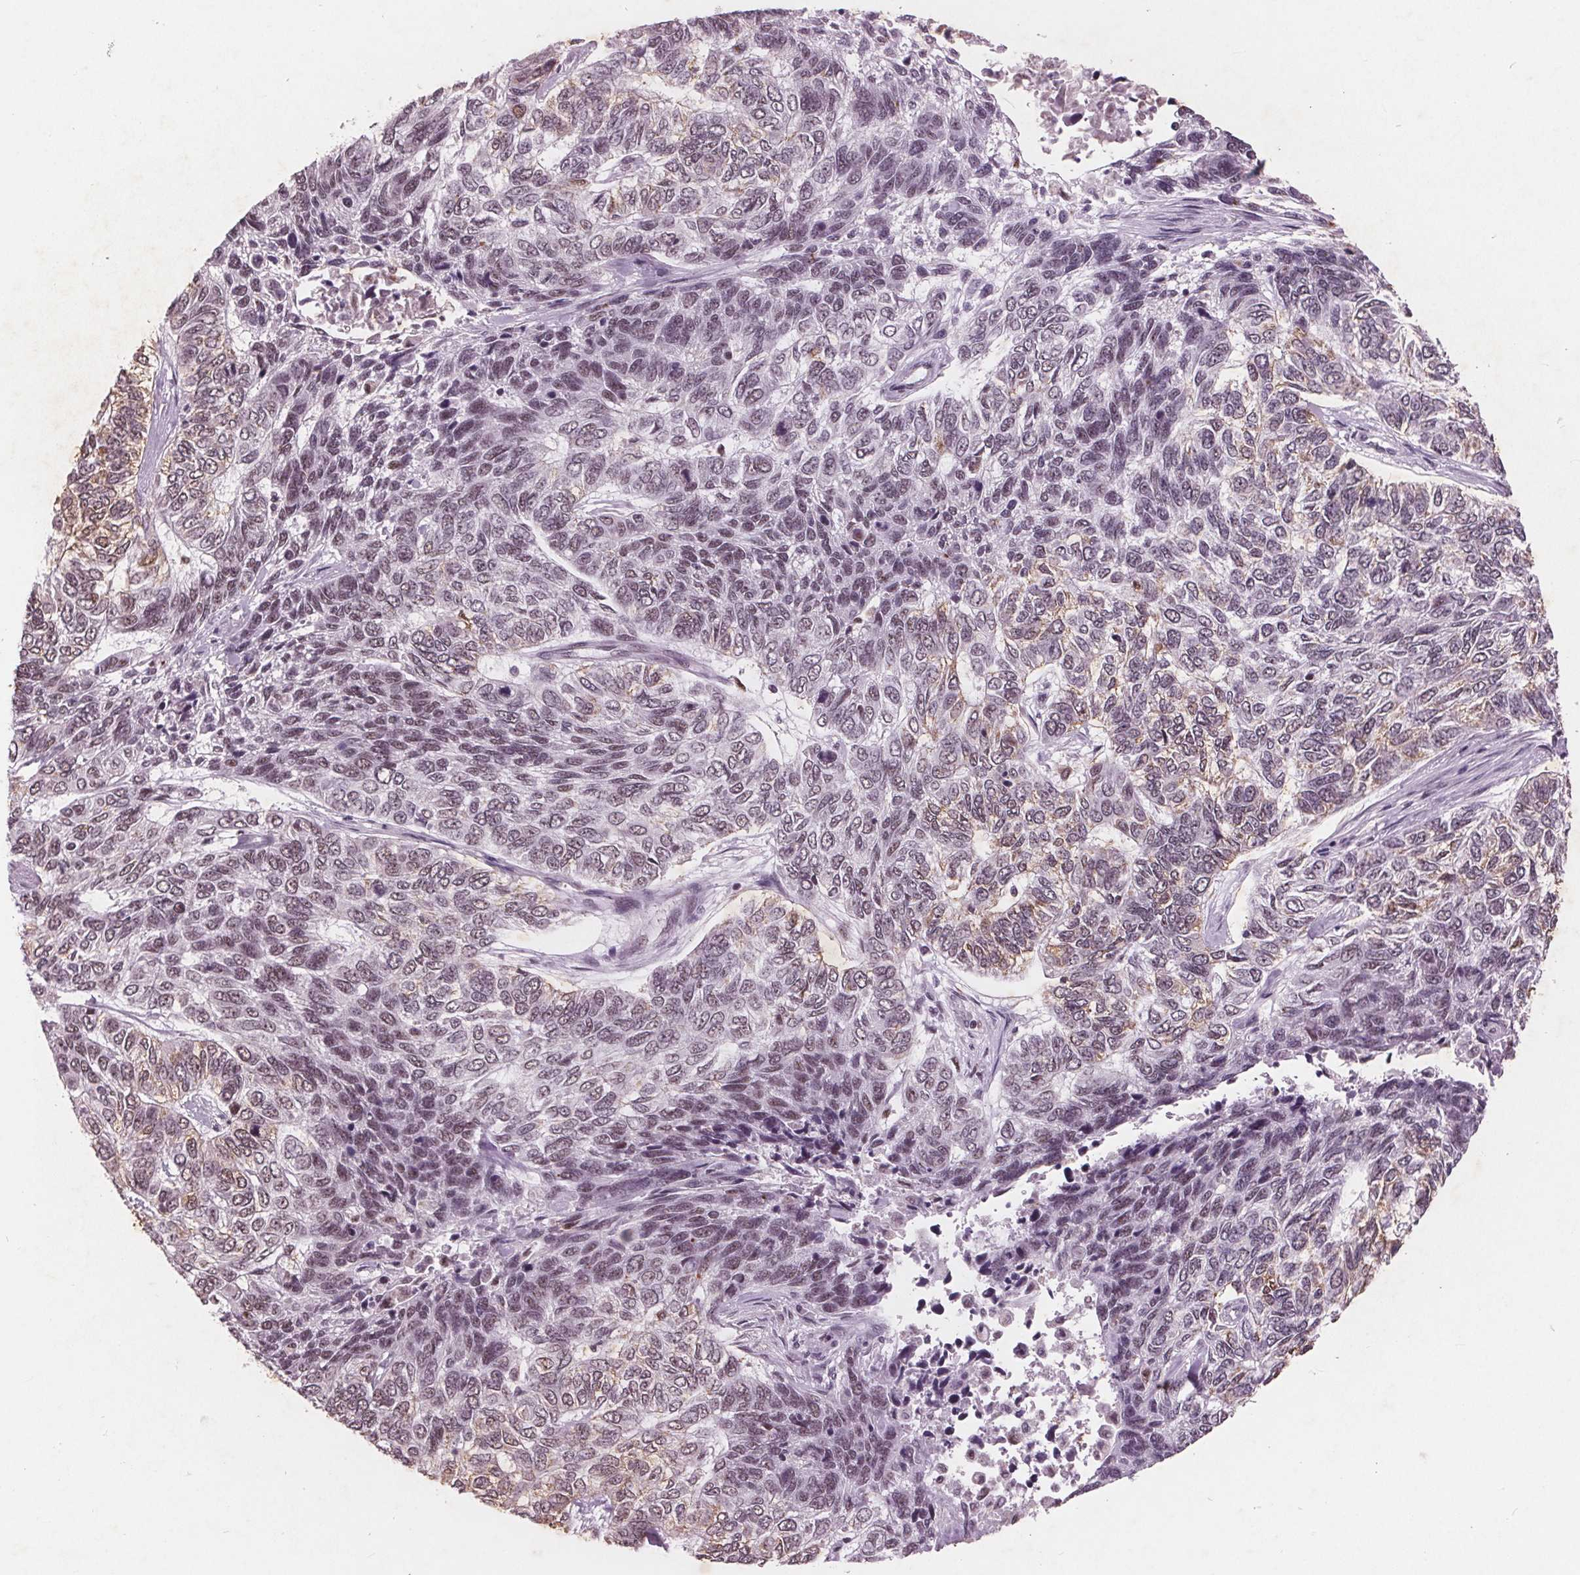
{"staining": {"intensity": "weak", "quantity": "25%-75%", "location": "nuclear"}, "tissue": "skin cancer", "cell_type": "Tumor cells", "image_type": "cancer", "snomed": [{"axis": "morphology", "description": "Basal cell carcinoma"}, {"axis": "topography", "description": "Skin"}], "caption": "IHC staining of skin cancer (basal cell carcinoma), which displays low levels of weak nuclear positivity in about 25%-75% of tumor cells indicating weak nuclear protein positivity. The staining was performed using DAB (3,3'-diaminobenzidine) (brown) for protein detection and nuclei were counterstained in hematoxylin (blue).", "gene": "RPS6KA2", "patient": {"sex": "female", "age": 65}}